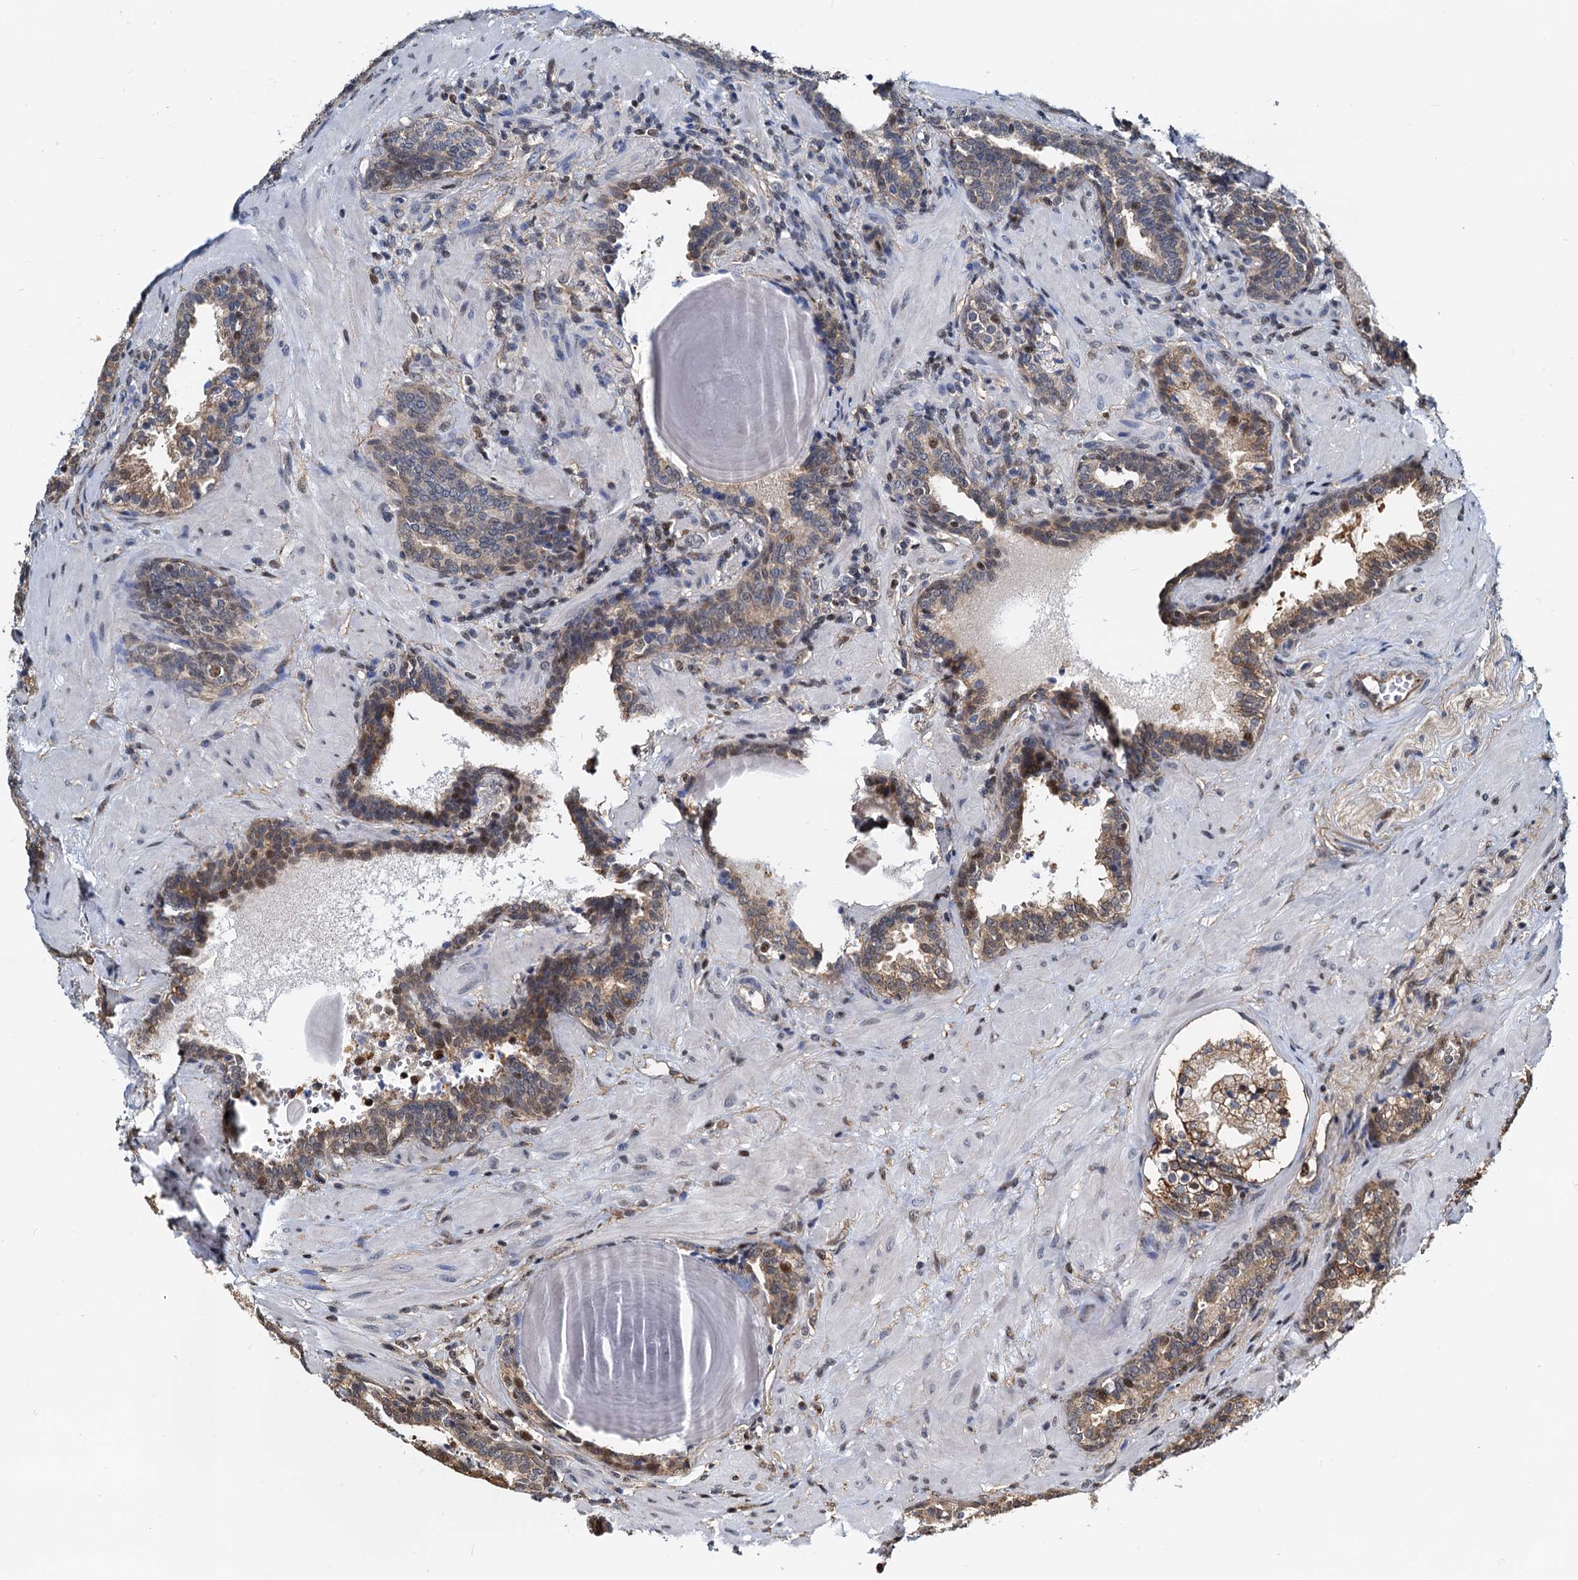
{"staining": {"intensity": "moderate", "quantity": "25%-75%", "location": "cytoplasmic/membranous,nuclear"}, "tissue": "prostate cancer", "cell_type": "Tumor cells", "image_type": "cancer", "snomed": [{"axis": "morphology", "description": "Adenocarcinoma, Low grade"}, {"axis": "topography", "description": "Prostate"}], "caption": "This image demonstrates IHC staining of human adenocarcinoma (low-grade) (prostate), with medium moderate cytoplasmic/membranous and nuclear expression in approximately 25%-75% of tumor cells.", "gene": "PTGES3", "patient": {"sex": "male", "age": 60}}